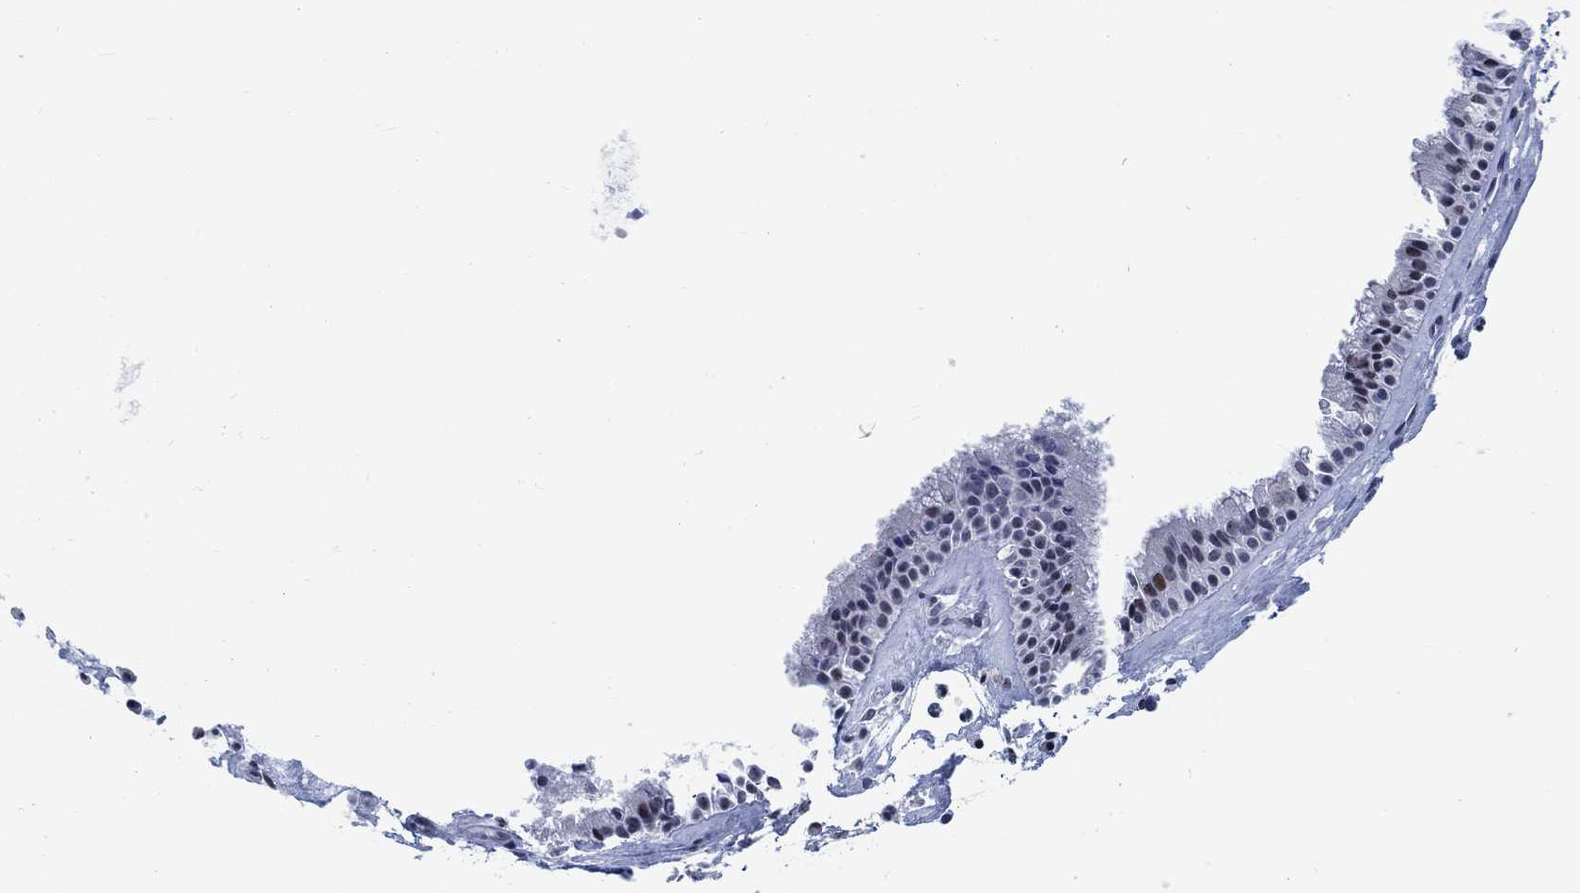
{"staining": {"intensity": "negative", "quantity": "none", "location": "none"}, "tissue": "nasopharynx", "cell_type": "Respiratory epithelial cells", "image_type": "normal", "snomed": [{"axis": "morphology", "description": "Normal tissue, NOS"}, {"axis": "topography", "description": "Nasopharynx"}], "caption": "Immunohistochemistry of benign nasopharynx exhibits no positivity in respiratory epithelial cells.", "gene": "KCNH8", "patient": {"sex": "female", "age": 47}}